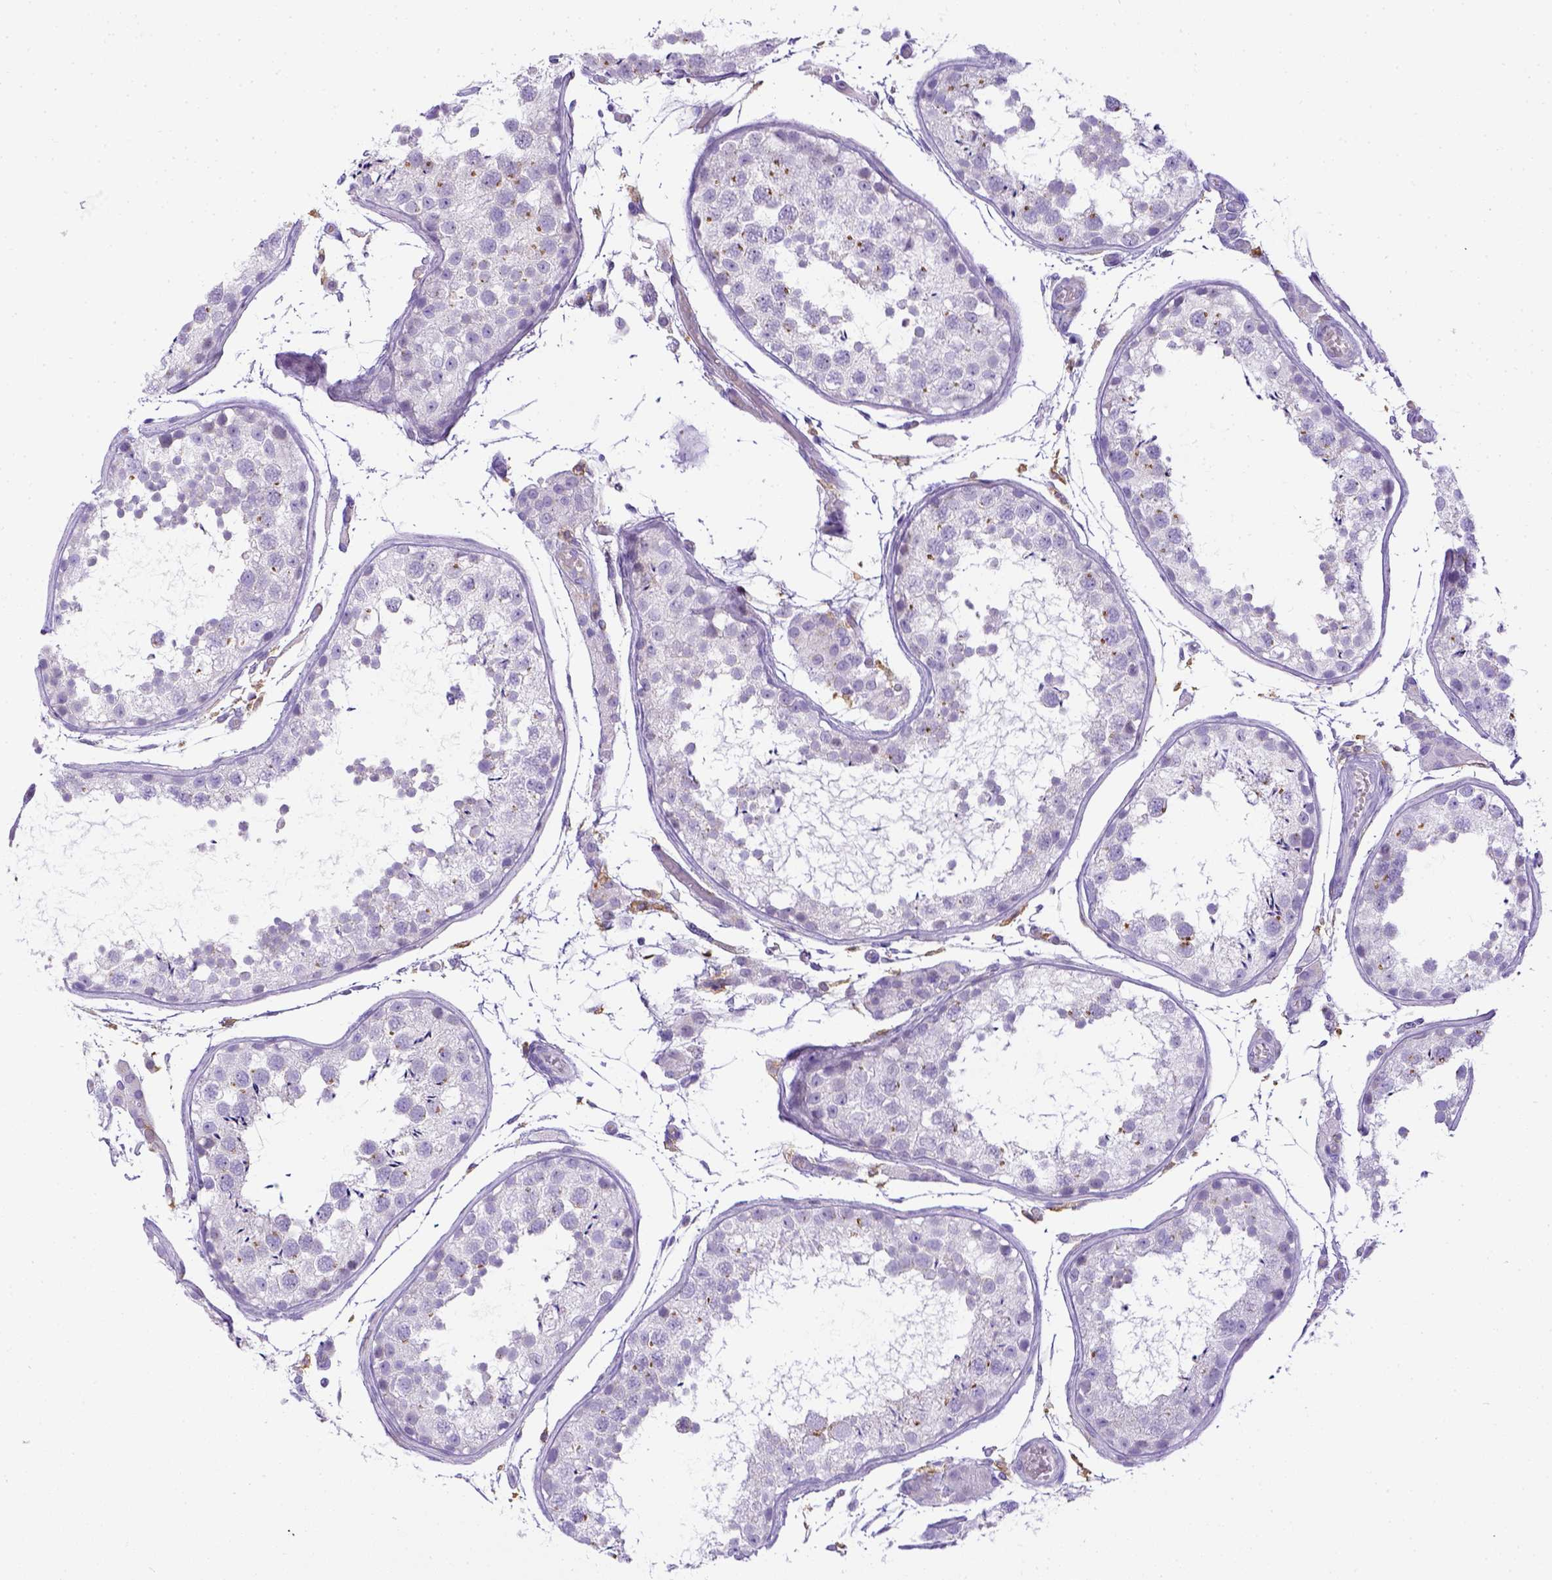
{"staining": {"intensity": "negative", "quantity": "none", "location": "none"}, "tissue": "testis", "cell_type": "Cells in seminiferous ducts", "image_type": "normal", "snomed": [{"axis": "morphology", "description": "Normal tissue, NOS"}, {"axis": "topography", "description": "Testis"}], "caption": "Immunohistochemistry of normal human testis shows no staining in cells in seminiferous ducts. Brightfield microscopy of immunohistochemistry (IHC) stained with DAB (3,3'-diaminobenzidine) (brown) and hematoxylin (blue), captured at high magnification.", "gene": "ITGAM", "patient": {"sex": "male", "age": 29}}